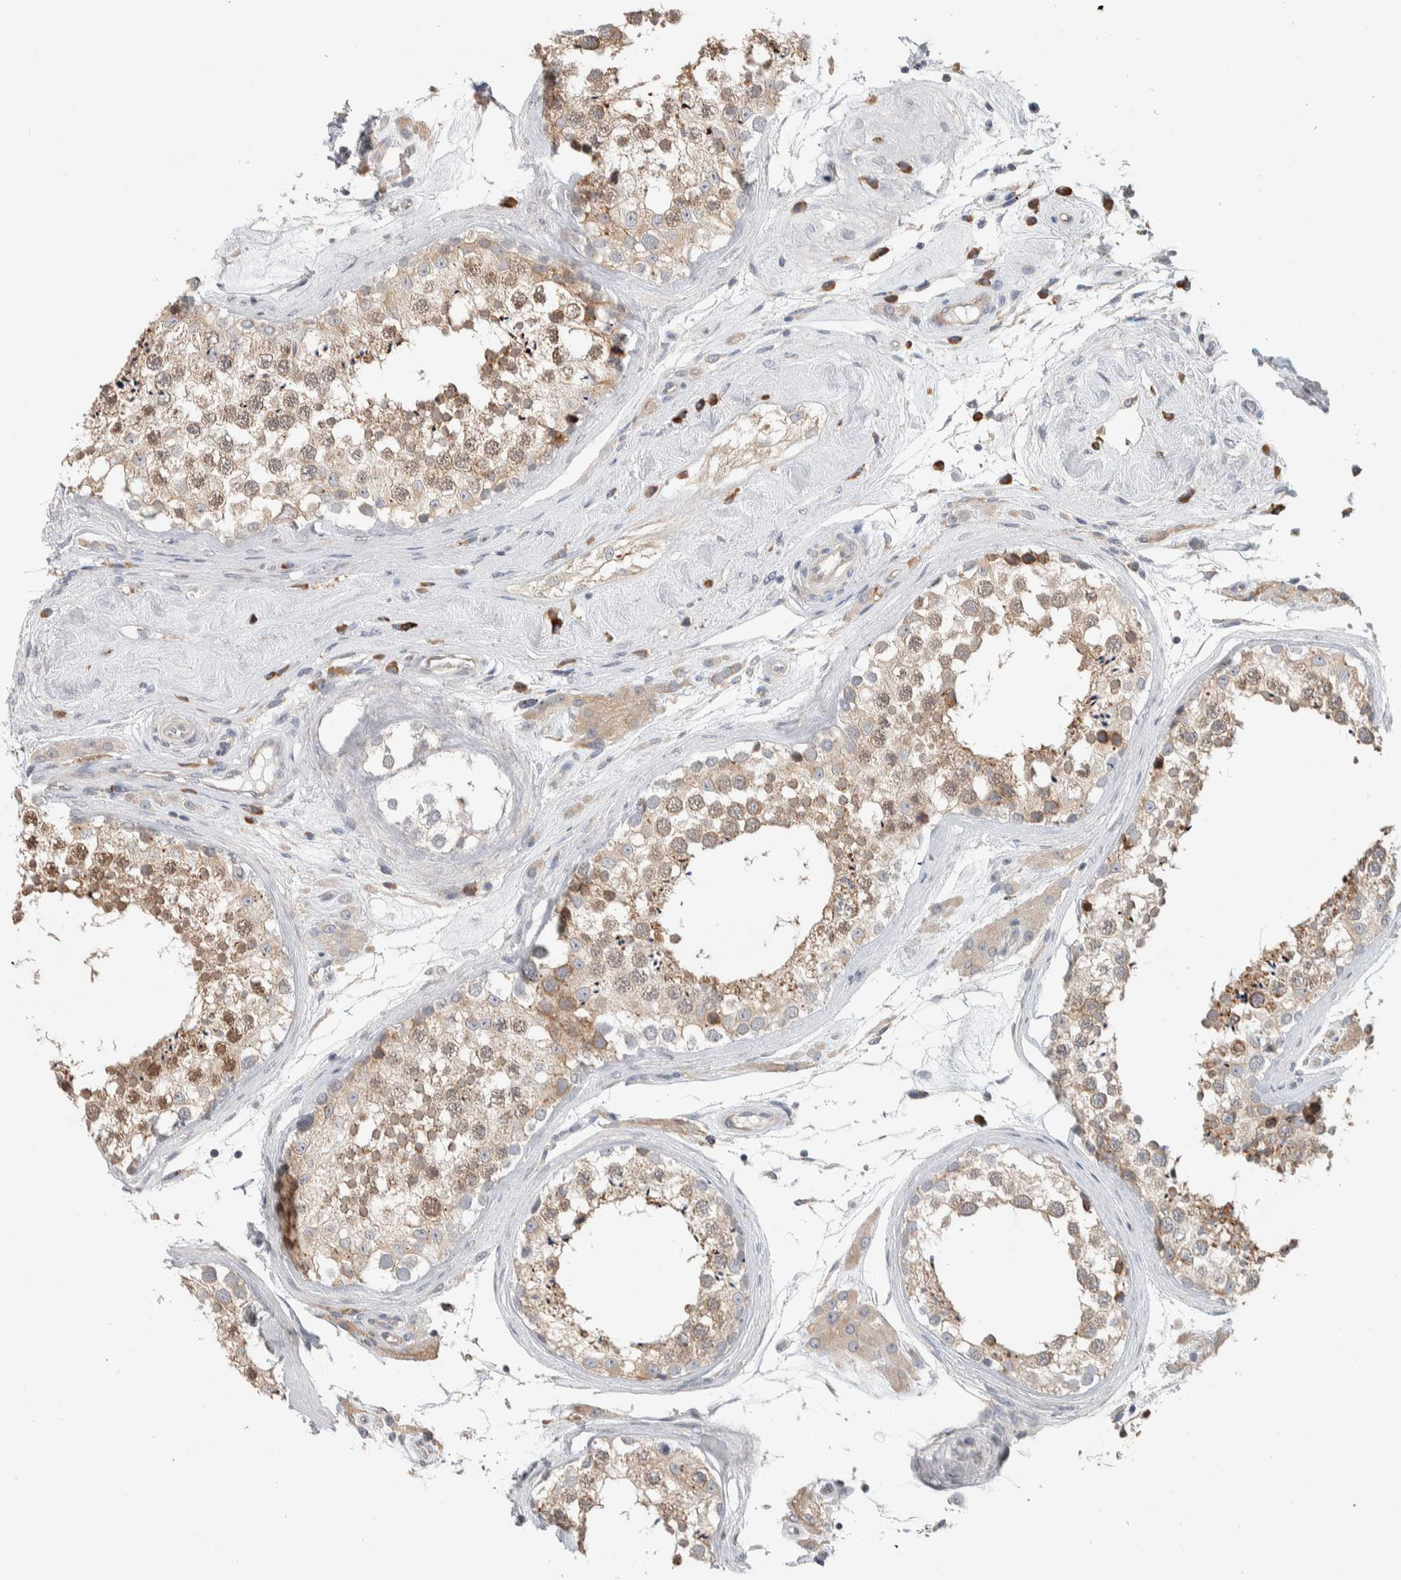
{"staining": {"intensity": "moderate", "quantity": ">75%", "location": "cytoplasmic/membranous"}, "tissue": "testis", "cell_type": "Cells in seminiferous ducts", "image_type": "normal", "snomed": [{"axis": "morphology", "description": "Normal tissue, NOS"}, {"axis": "topography", "description": "Testis"}], "caption": "Testis was stained to show a protein in brown. There is medium levels of moderate cytoplasmic/membranous expression in about >75% of cells in seminiferous ducts. Nuclei are stained in blue.", "gene": "ADCY8", "patient": {"sex": "male", "age": 46}}